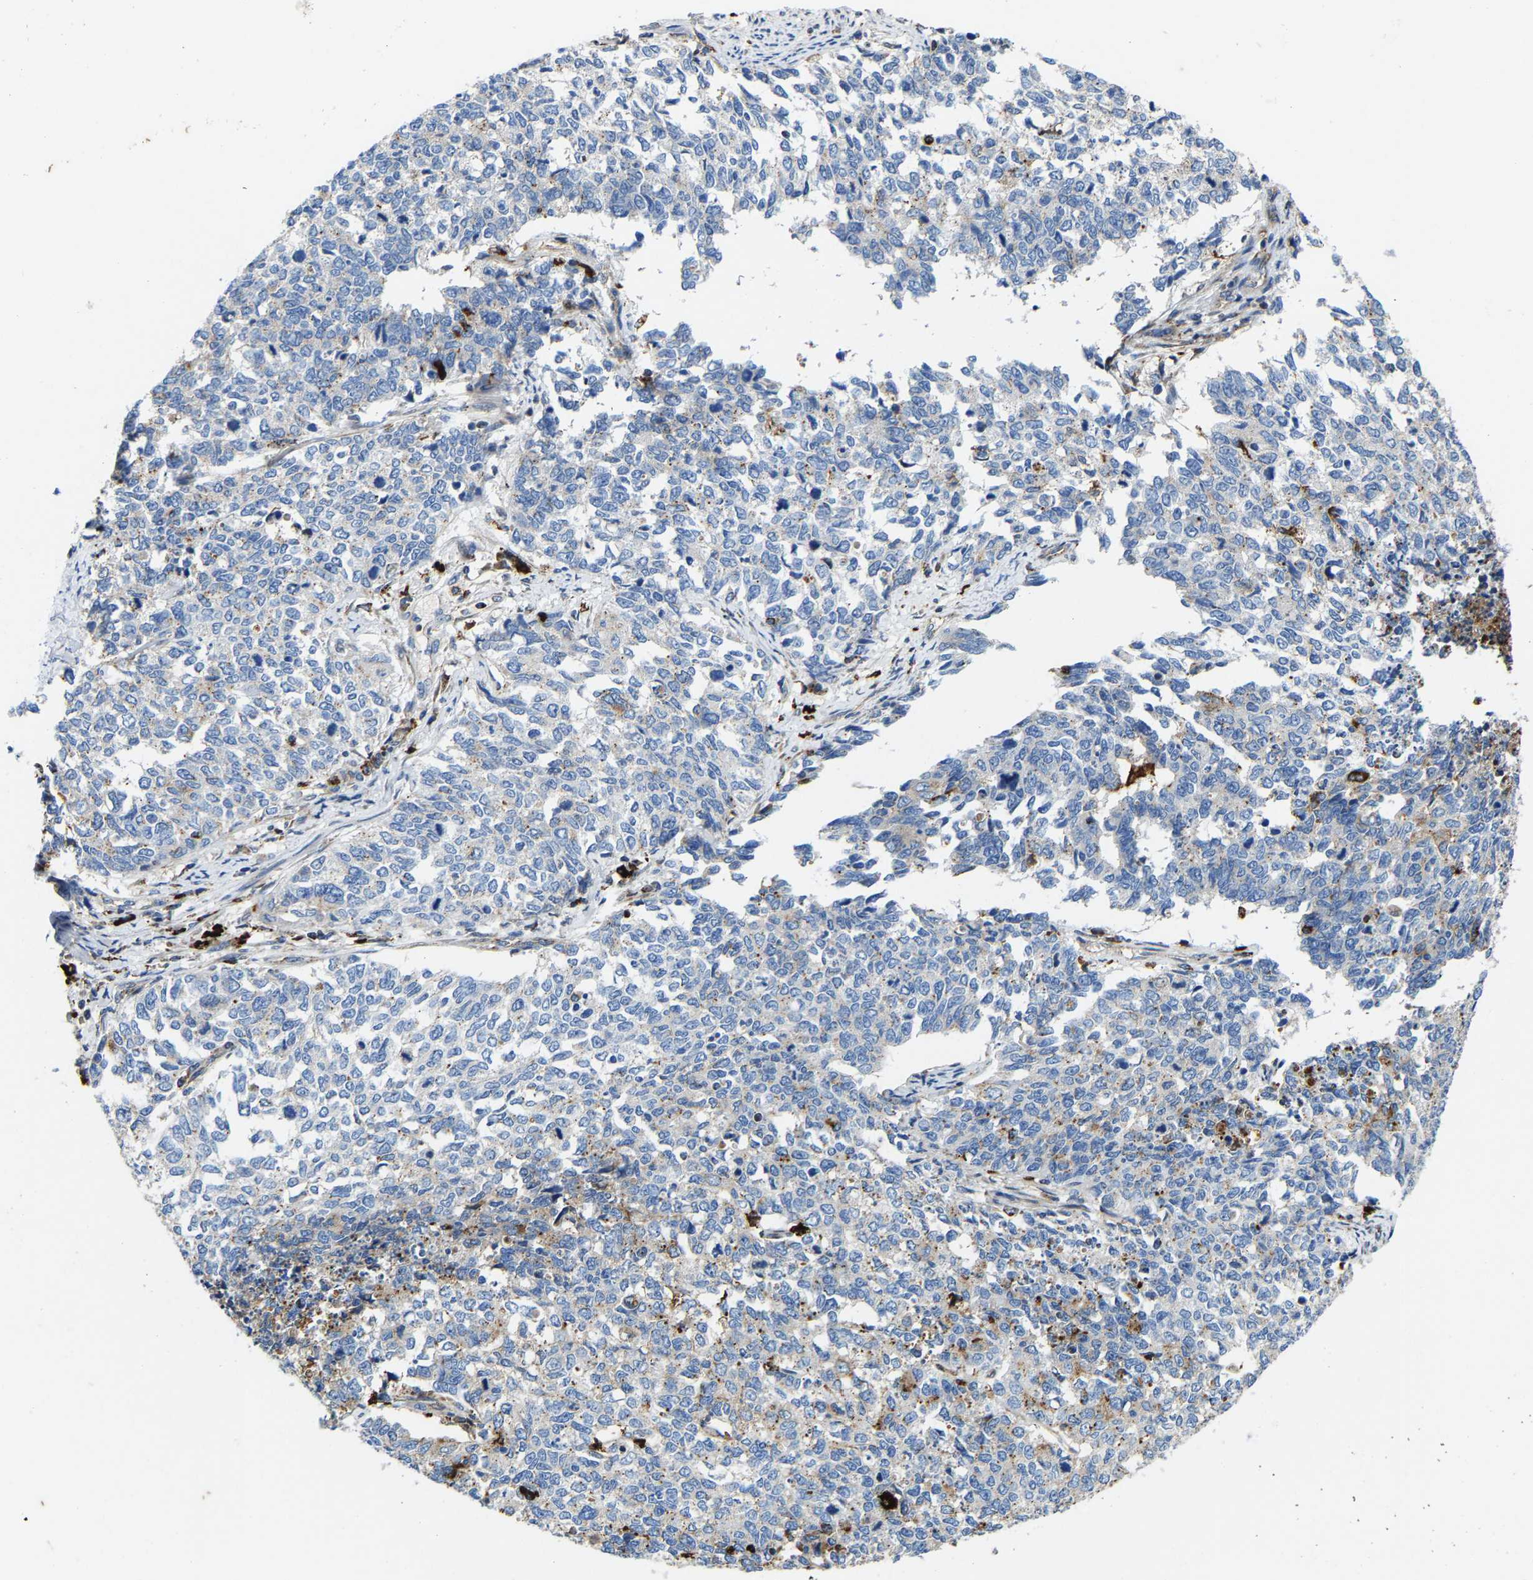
{"staining": {"intensity": "weak", "quantity": "<25%", "location": "cytoplasmic/membranous"}, "tissue": "cervical cancer", "cell_type": "Tumor cells", "image_type": "cancer", "snomed": [{"axis": "morphology", "description": "Squamous cell carcinoma, NOS"}, {"axis": "topography", "description": "Cervix"}], "caption": "Image shows no protein positivity in tumor cells of cervical cancer (squamous cell carcinoma) tissue. Brightfield microscopy of immunohistochemistry (IHC) stained with DAB (brown) and hematoxylin (blue), captured at high magnification.", "gene": "DPP7", "patient": {"sex": "female", "age": 63}}